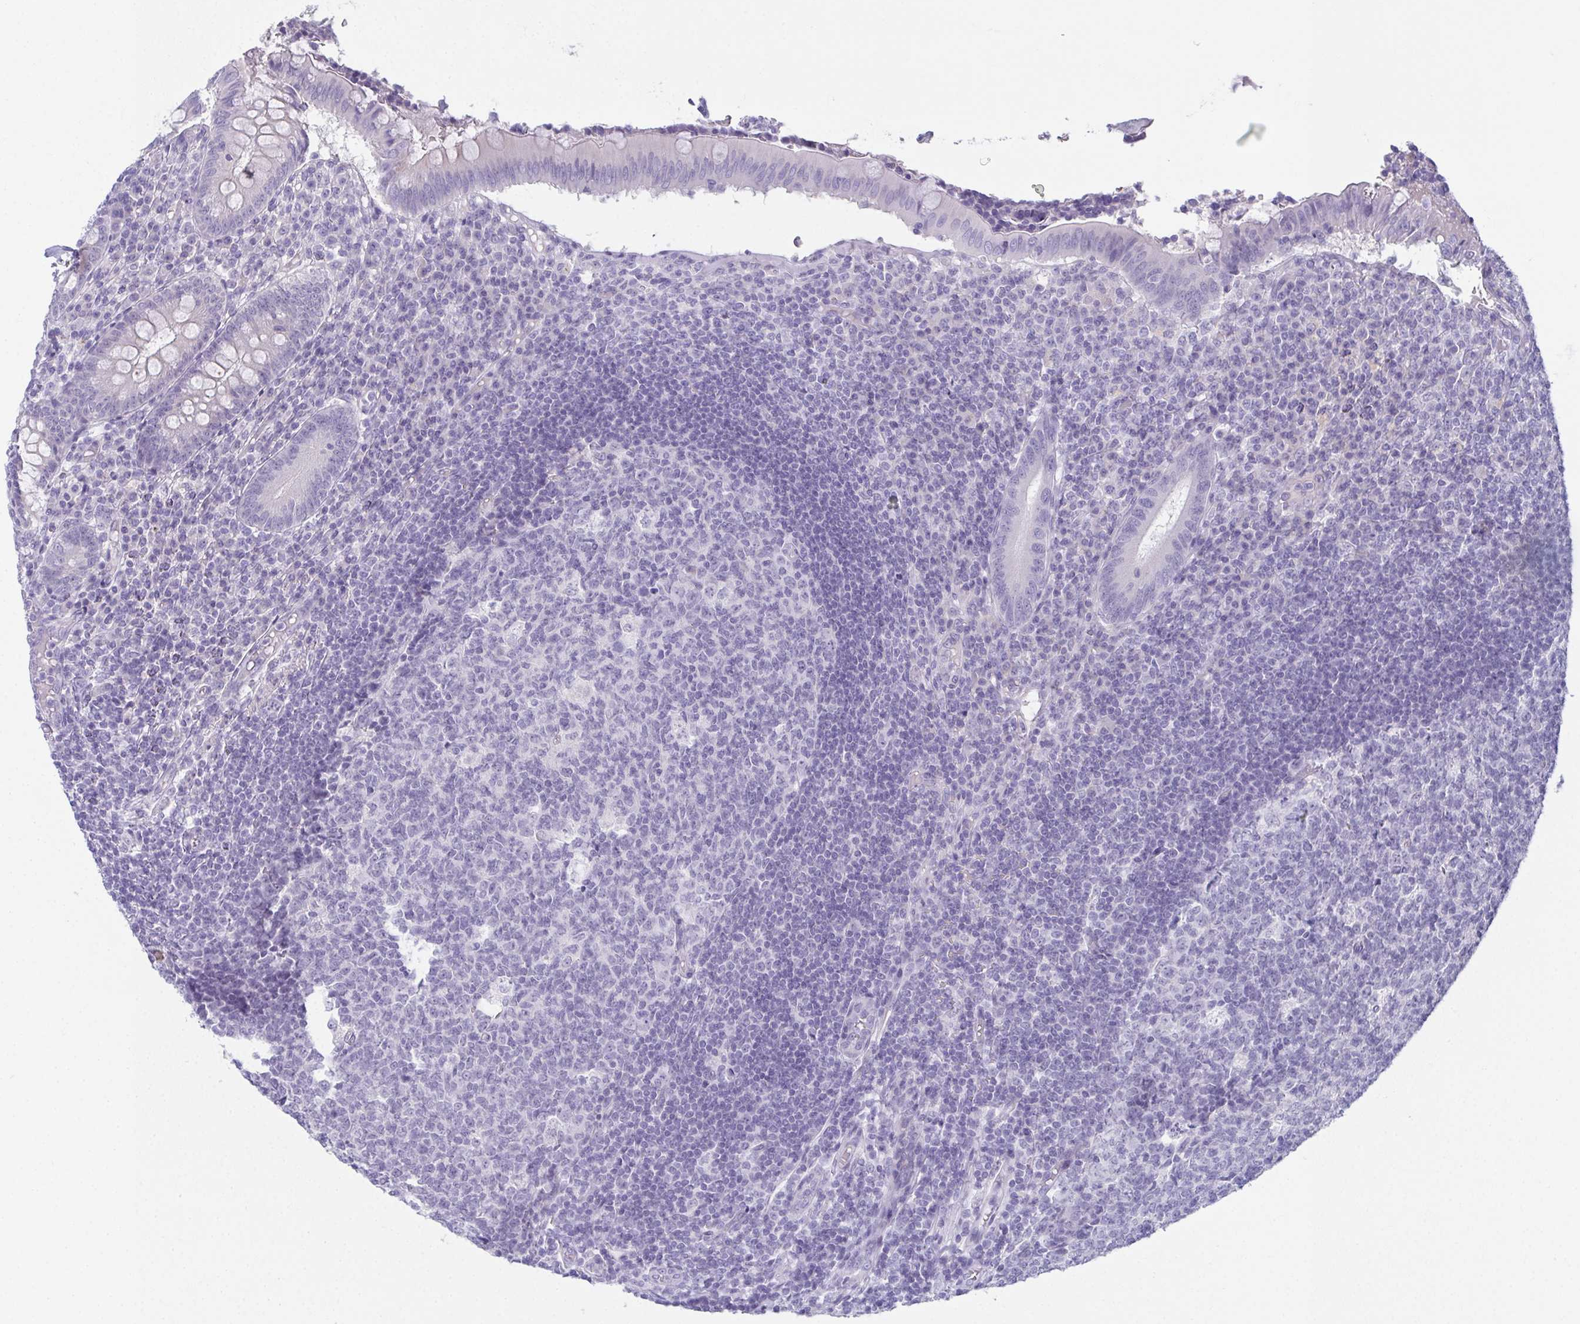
{"staining": {"intensity": "negative", "quantity": "none", "location": "none"}, "tissue": "appendix", "cell_type": "Glandular cells", "image_type": "normal", "snomed": [{"axis": "morphology", "description": "Normal tissue, NOS"}, {"axis": "topography", "description": "Appendix"}], "caption": "IHC micrograph of benign appendix: appendix stained with DAB shows no significant protein expression in glandular cells. Nuclei are stained in blue.", "gene": "SLC36A2", "patient": {"sex": "male", "age": 18}}